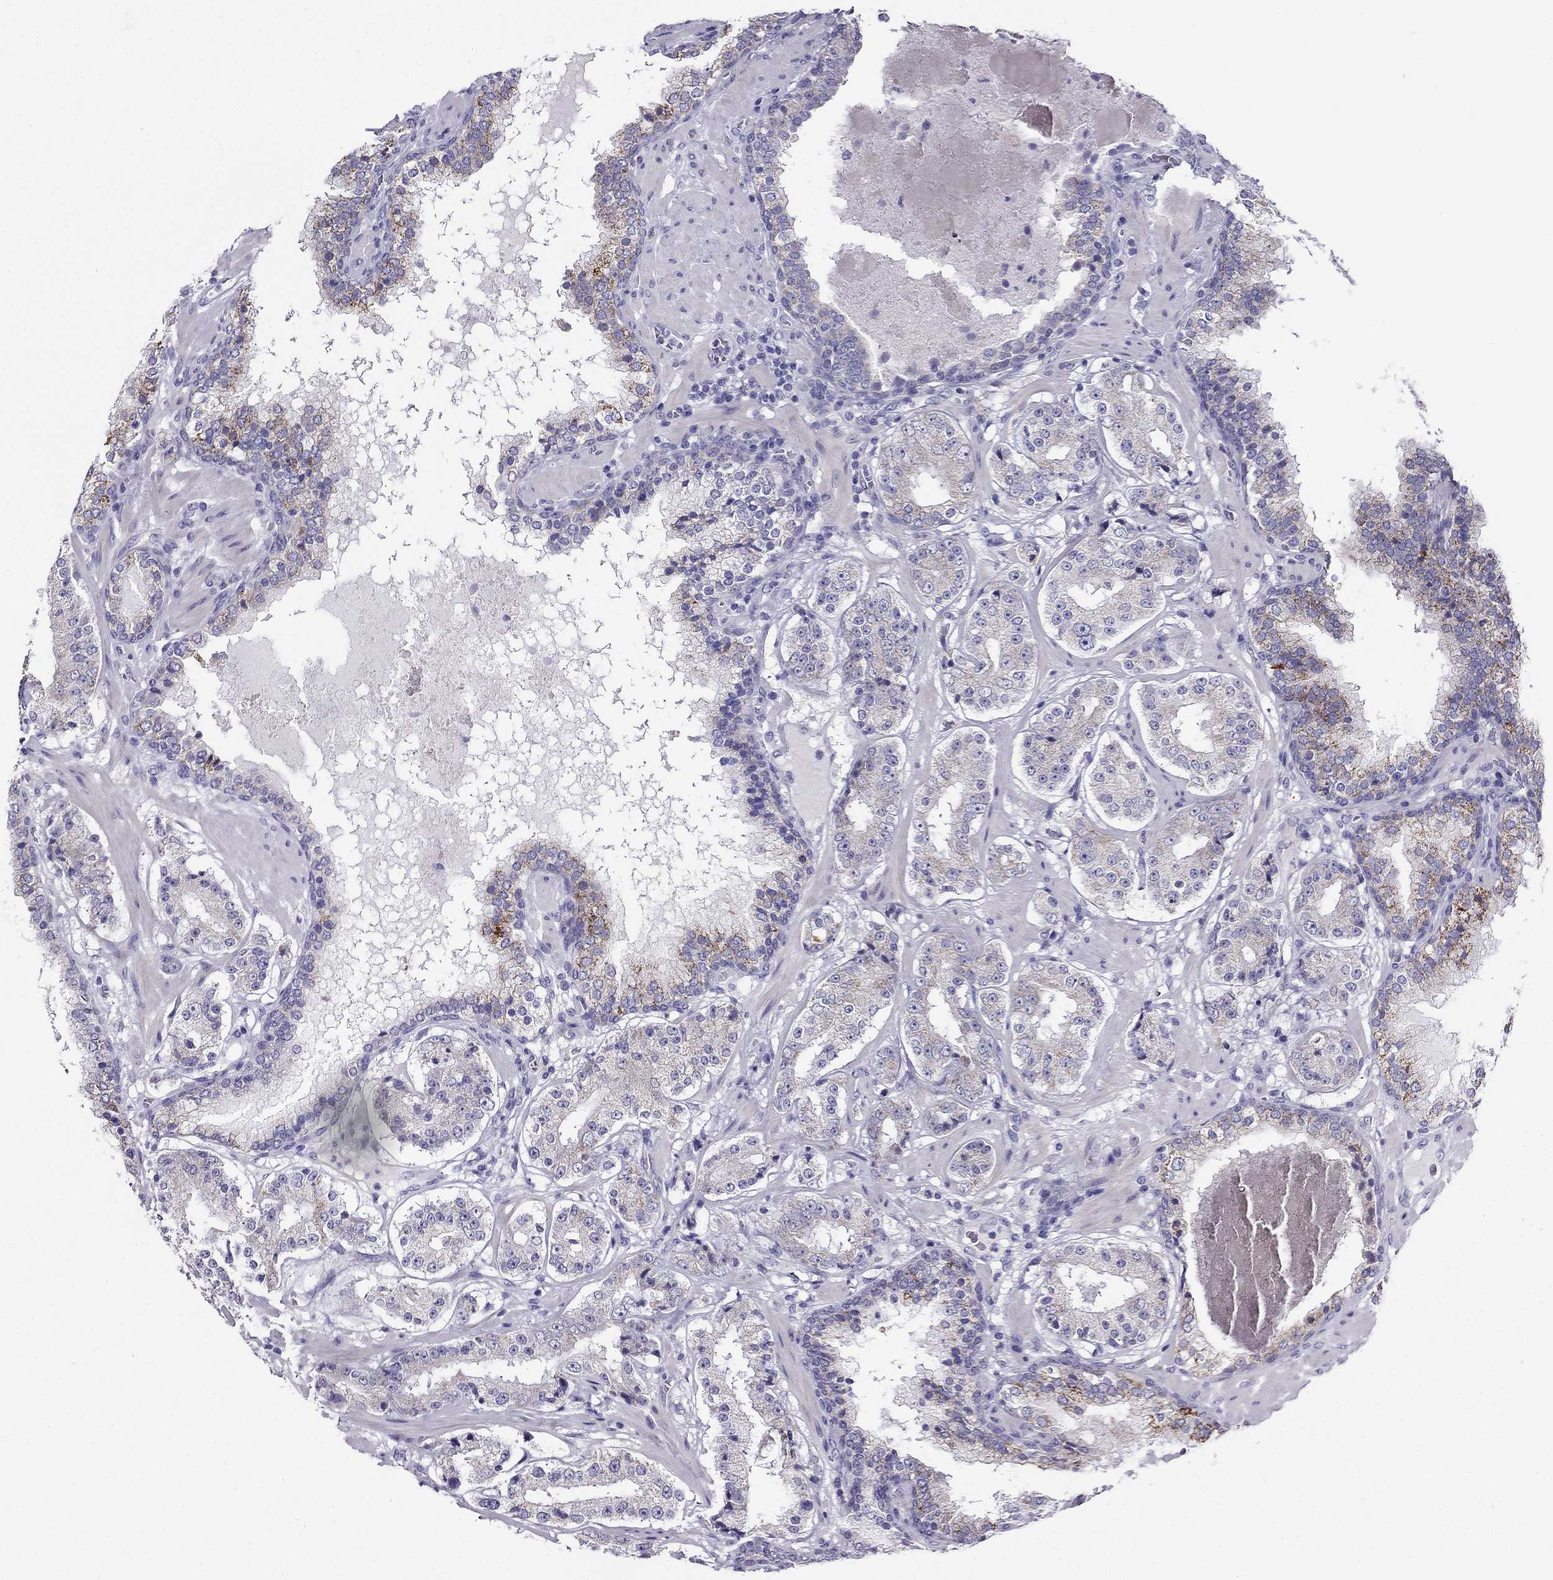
{"staining": {"intensity": "negative", "quantity": "none", "location": "none"}, "tissue": "prostate cancer", "cell_type": "Tumor cells", "image_type": "cancer", "snomed": [{"axis": "morphology", "description": "Adenocarcinoma, Low grade"}, {"axis": "topography", "description": "Prostate"}], "caption": "An immunohistochemistry (IHC) image of prostate cancer (low-grade adenocarcinoma) is shown. There is no staining in tumor cells of prostate cancer (low-grade adenocarcinoma).", "gene": "KIF5A", "patient": {"sex": "male", "age": 60}}